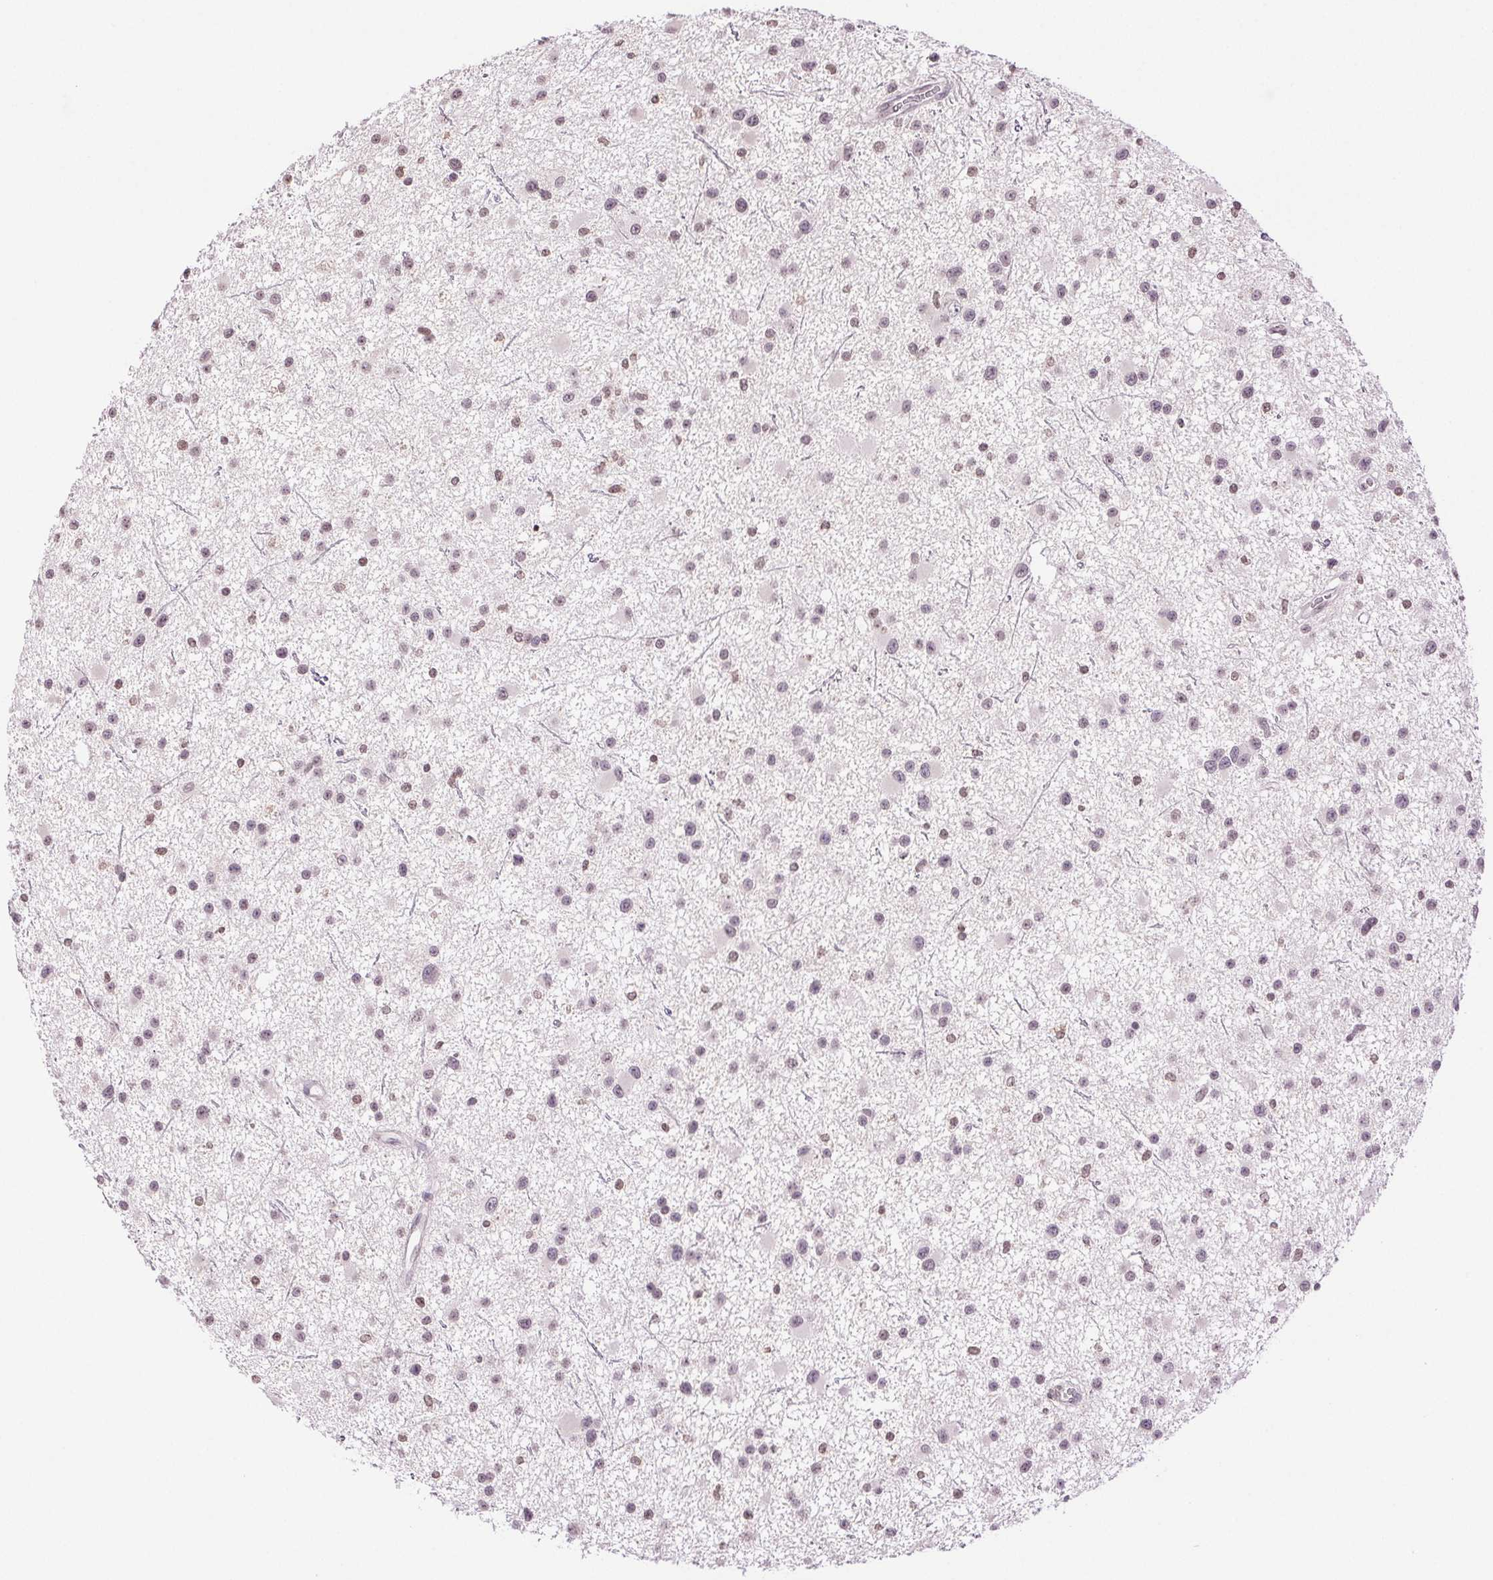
{"staining": {"intensity": "weak", "quantity": "<25%", "location": "nuclear"}, "tissue": "glioma", "cell_type": "Tumor cells", "image_type": "cancer", "snomed": [{"axis": "morphology", "description": "Glioma, malignant, Low grade"}, {"axis": "topography", "description": "Brain"}], "caption": "Photomicrograph shows no protein expression in tumor cells of malignant glioma (low-grade) tissue.", "gene": "TNNT3", "patient": {"sex": "male", "age": 43}}